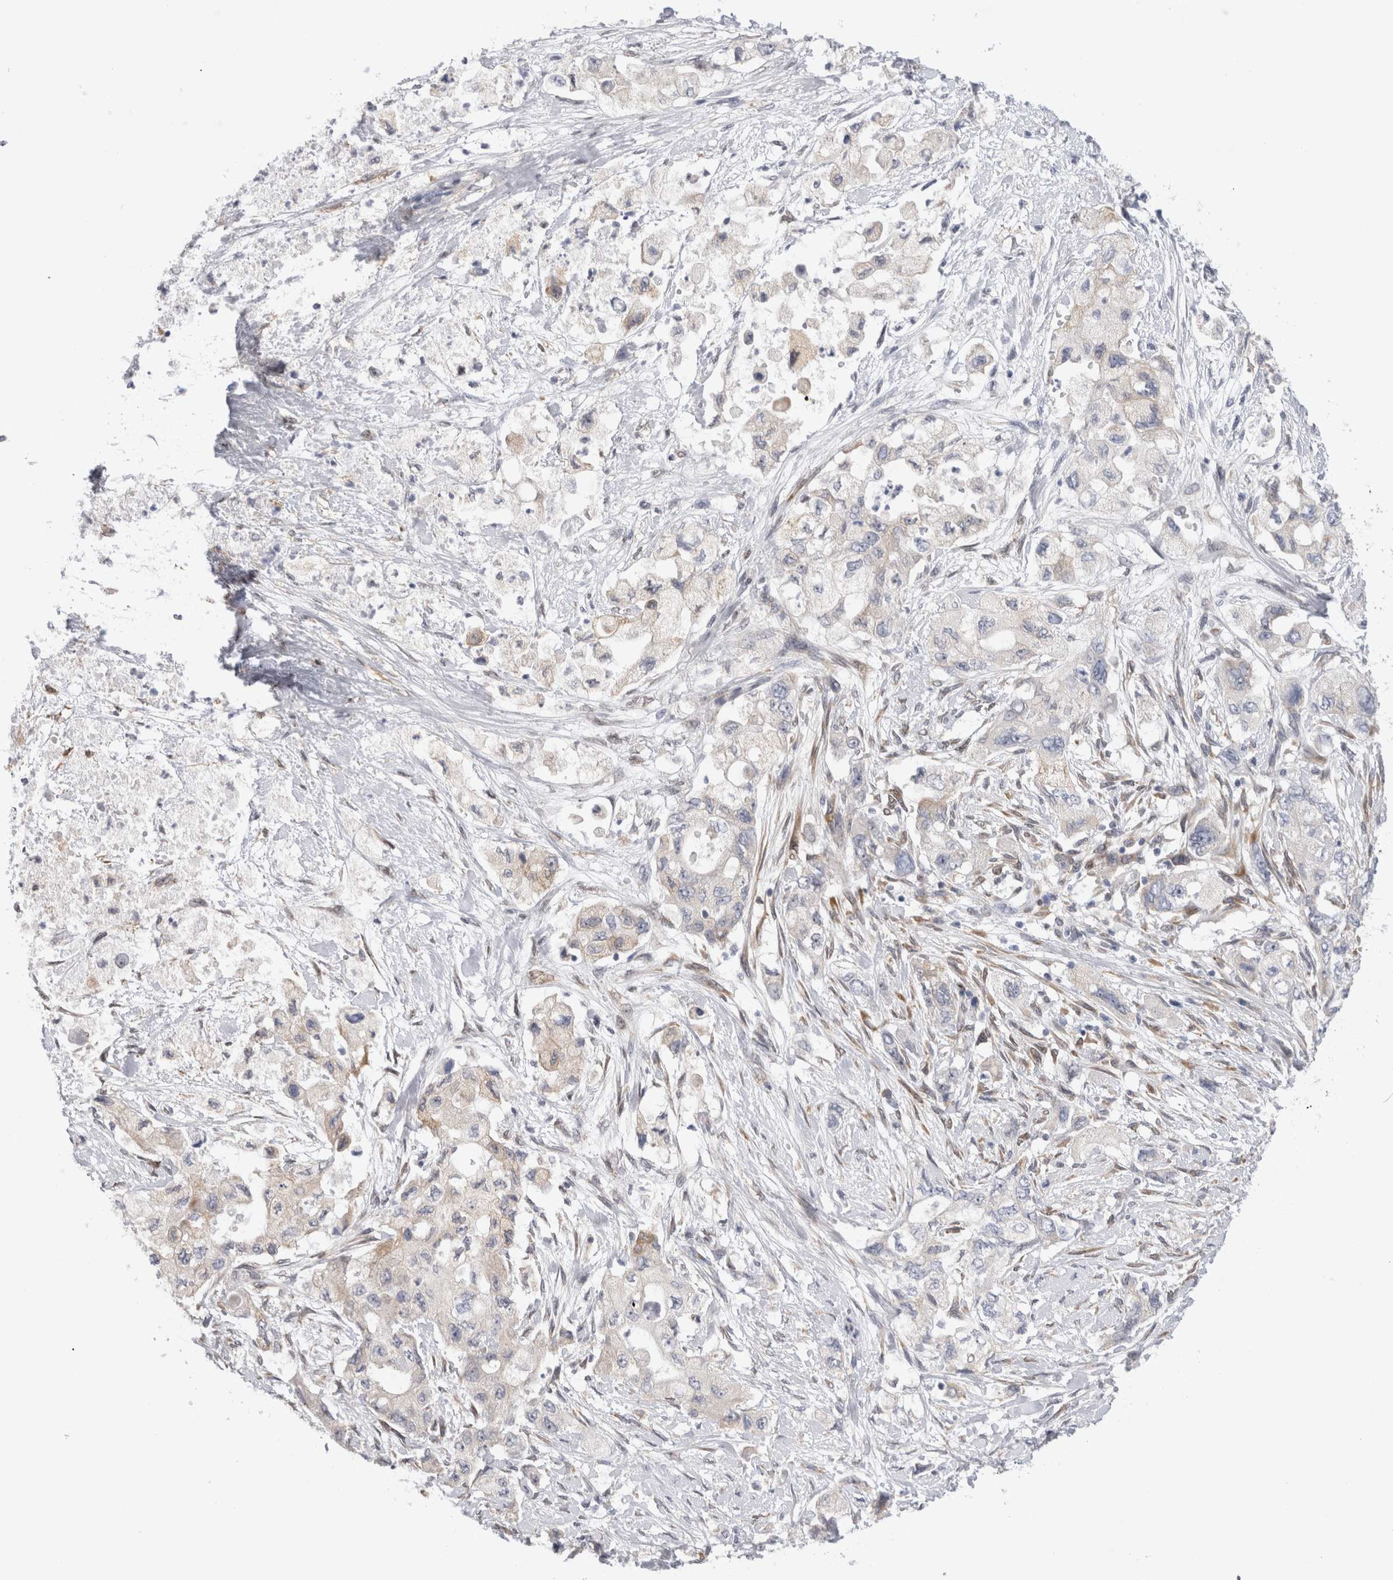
{"staining": {"intensity": "negative", "quantity": "none", "location": "none"}, "tissue": "pancreatic cancer", "cell_type": "Tumor cells", "image_type": "cancer", "snomed": [{"axis": "morphology", "description": "Adenocarcinoma, NOS"}, {"axis": "topography", "description": "Pancreas"}], "caption": "Tumor cells are negative for protein expression in human pancreatic cancer (adenocarcinoma).", "gene": "VCPIP1", "patient": {"sex": "female", "age": 73}}